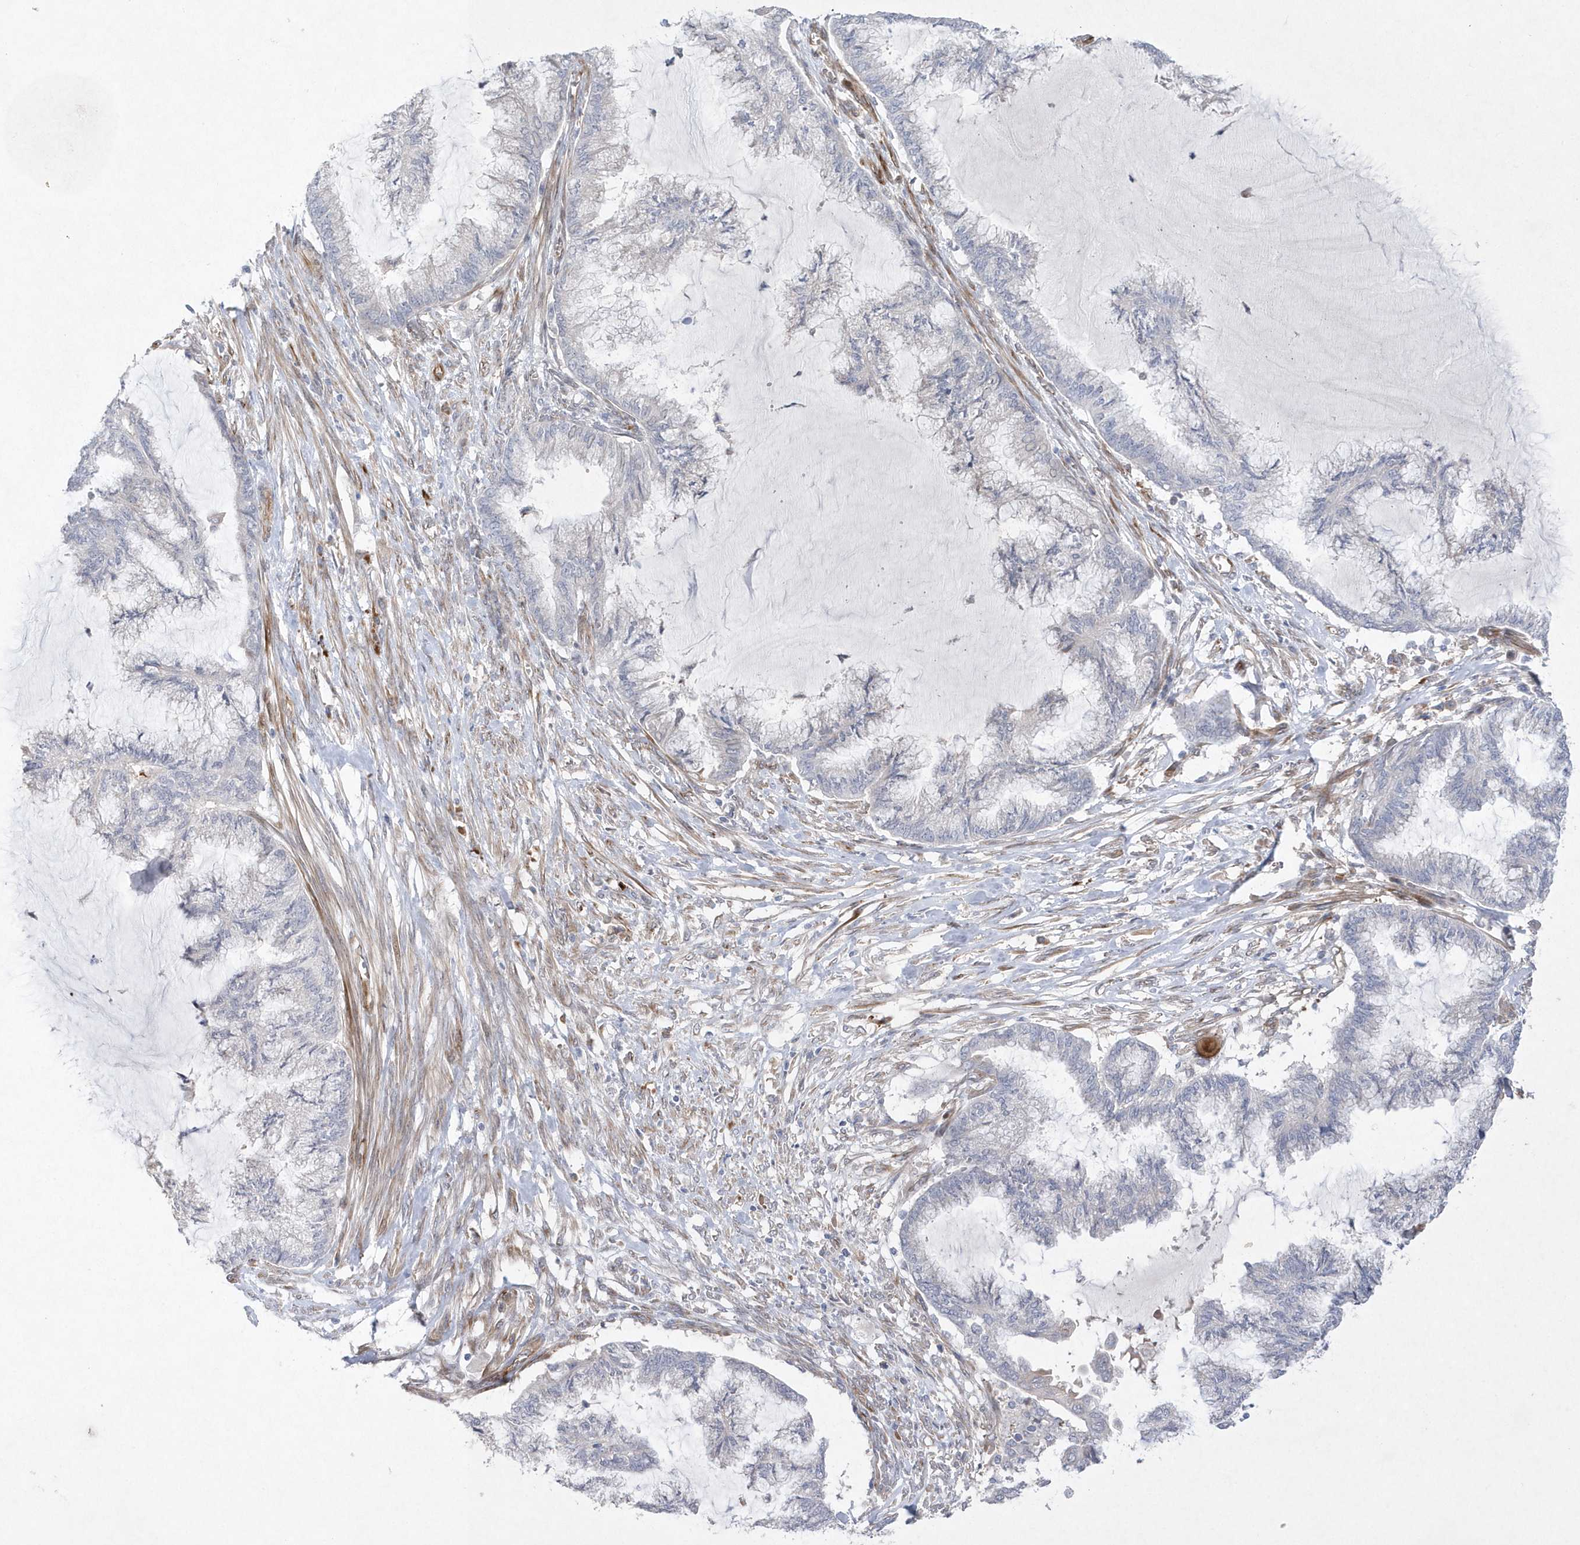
{"staining": {"intensity": "negative", "quantity": "none", "location": "none"}, "tissue": "endometrial cancer", "cell_type": "Tumor cells", "image_type": "cancer", "snomed": [{"axis": "morphology", "description": "Adenocarcinoma, NOS"}, {"axis": "topography", "description": "Endometrium"}], "caption": "Immunohistochemistry micrograph of human endometrial cancer (adenocarcinoma) stained for a protein (brown), which reveals no positivity in tumor cells.", "gene": "TMEM132B", "patient": {"sex": "female", "age": 86}}